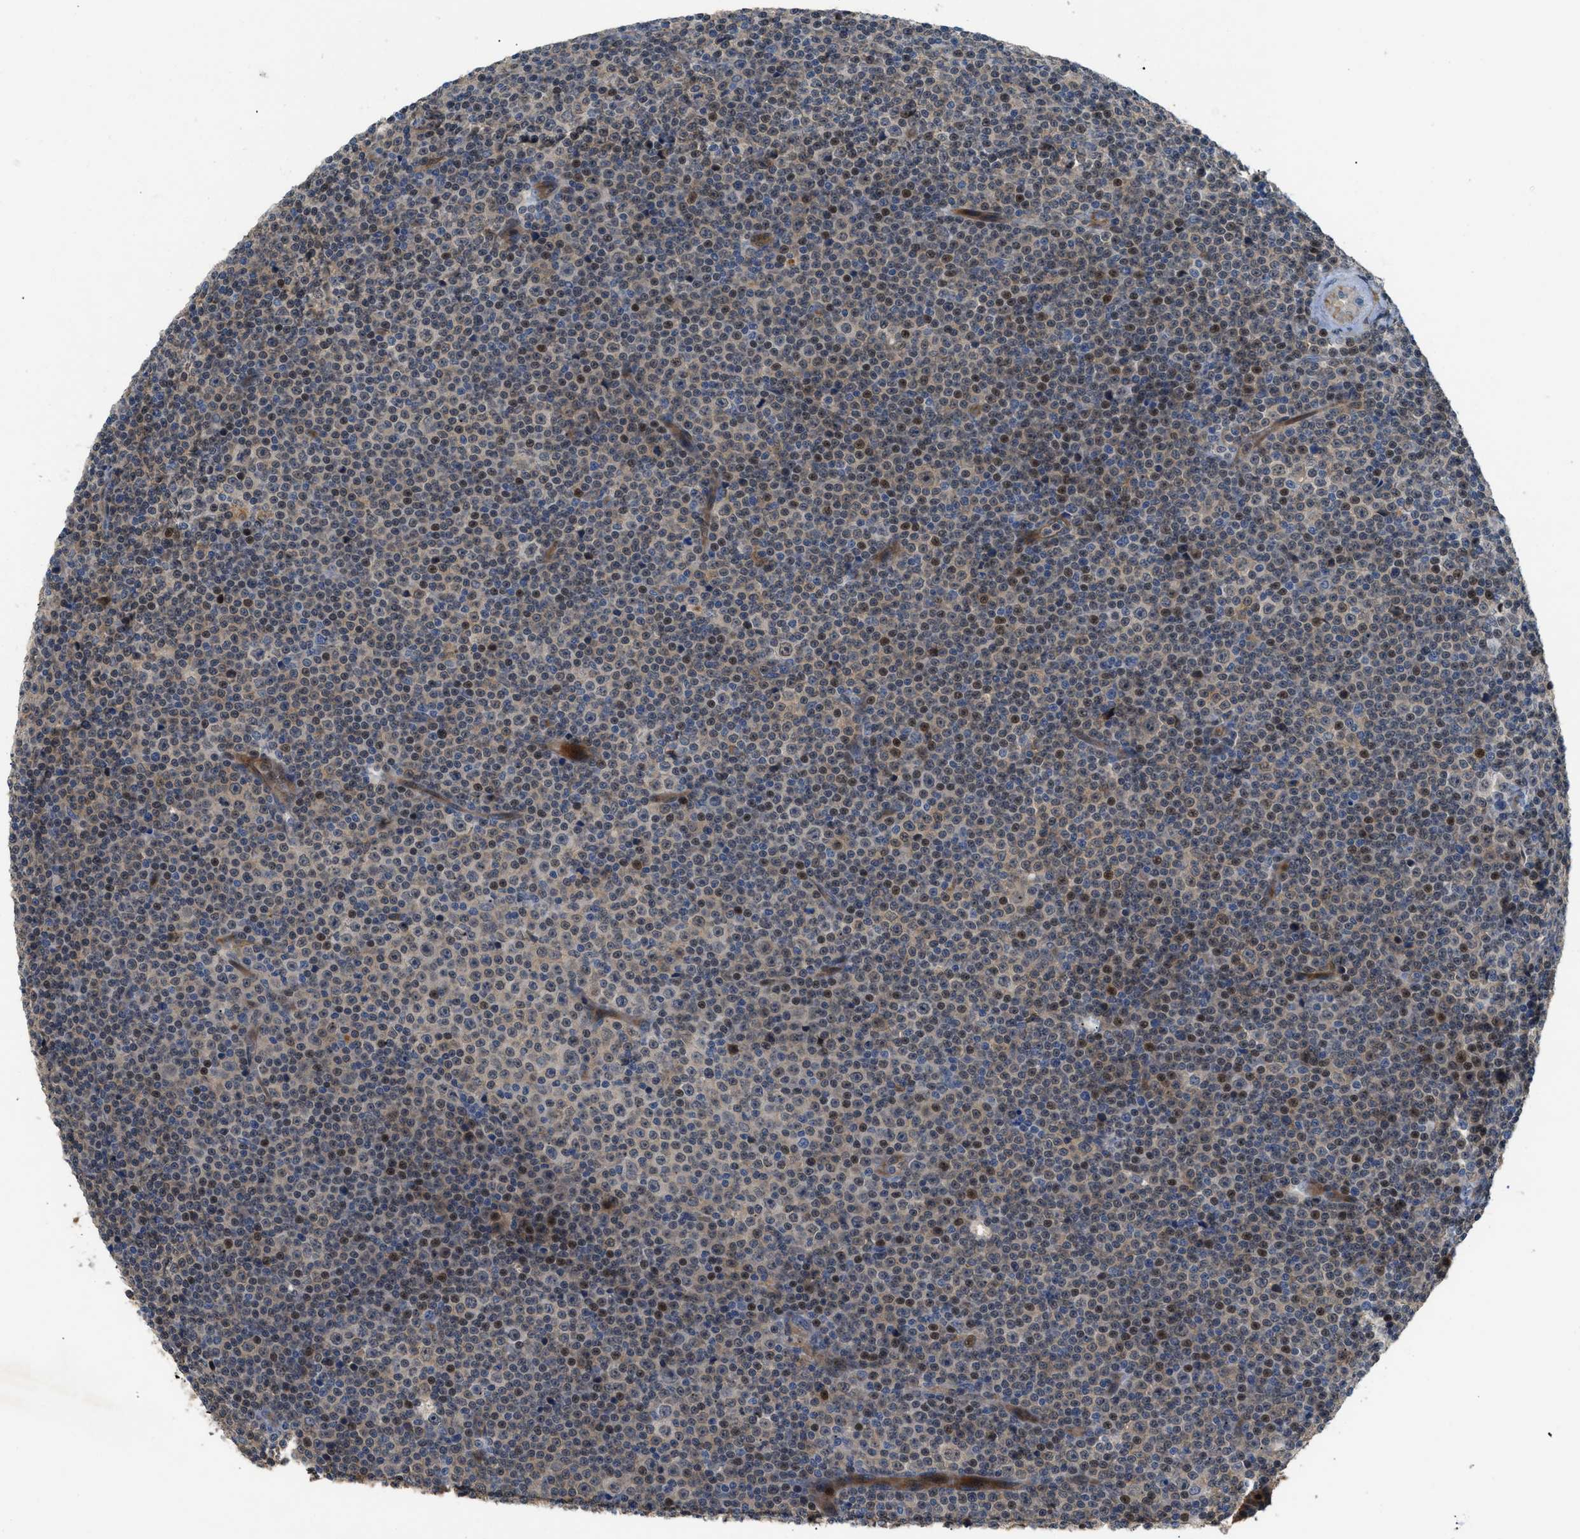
{"staining": {"intensity": "moderate", "quantity": "25%-75%", "location": "nuclear"}, "tissue": "lymphoma", "cell_type": "Tumor cells", "image_type": "cancer", "snomed": [{"axis": "morphology", "description": "Malignant lymphoma, non-Hodgkin's type, Low grade"}, {"axis": "topography", "description": "Lymph node"}], "caption": "Low-grade malignant lymphoma, non-Hodgkin's type was stained to show a protein in brown. There is medium levels of moderate nuclear positivity in approximately 25%-75% of tumor cells.", "gene": "TRAK2", "patient": {"sex": "female", "age": 67}}